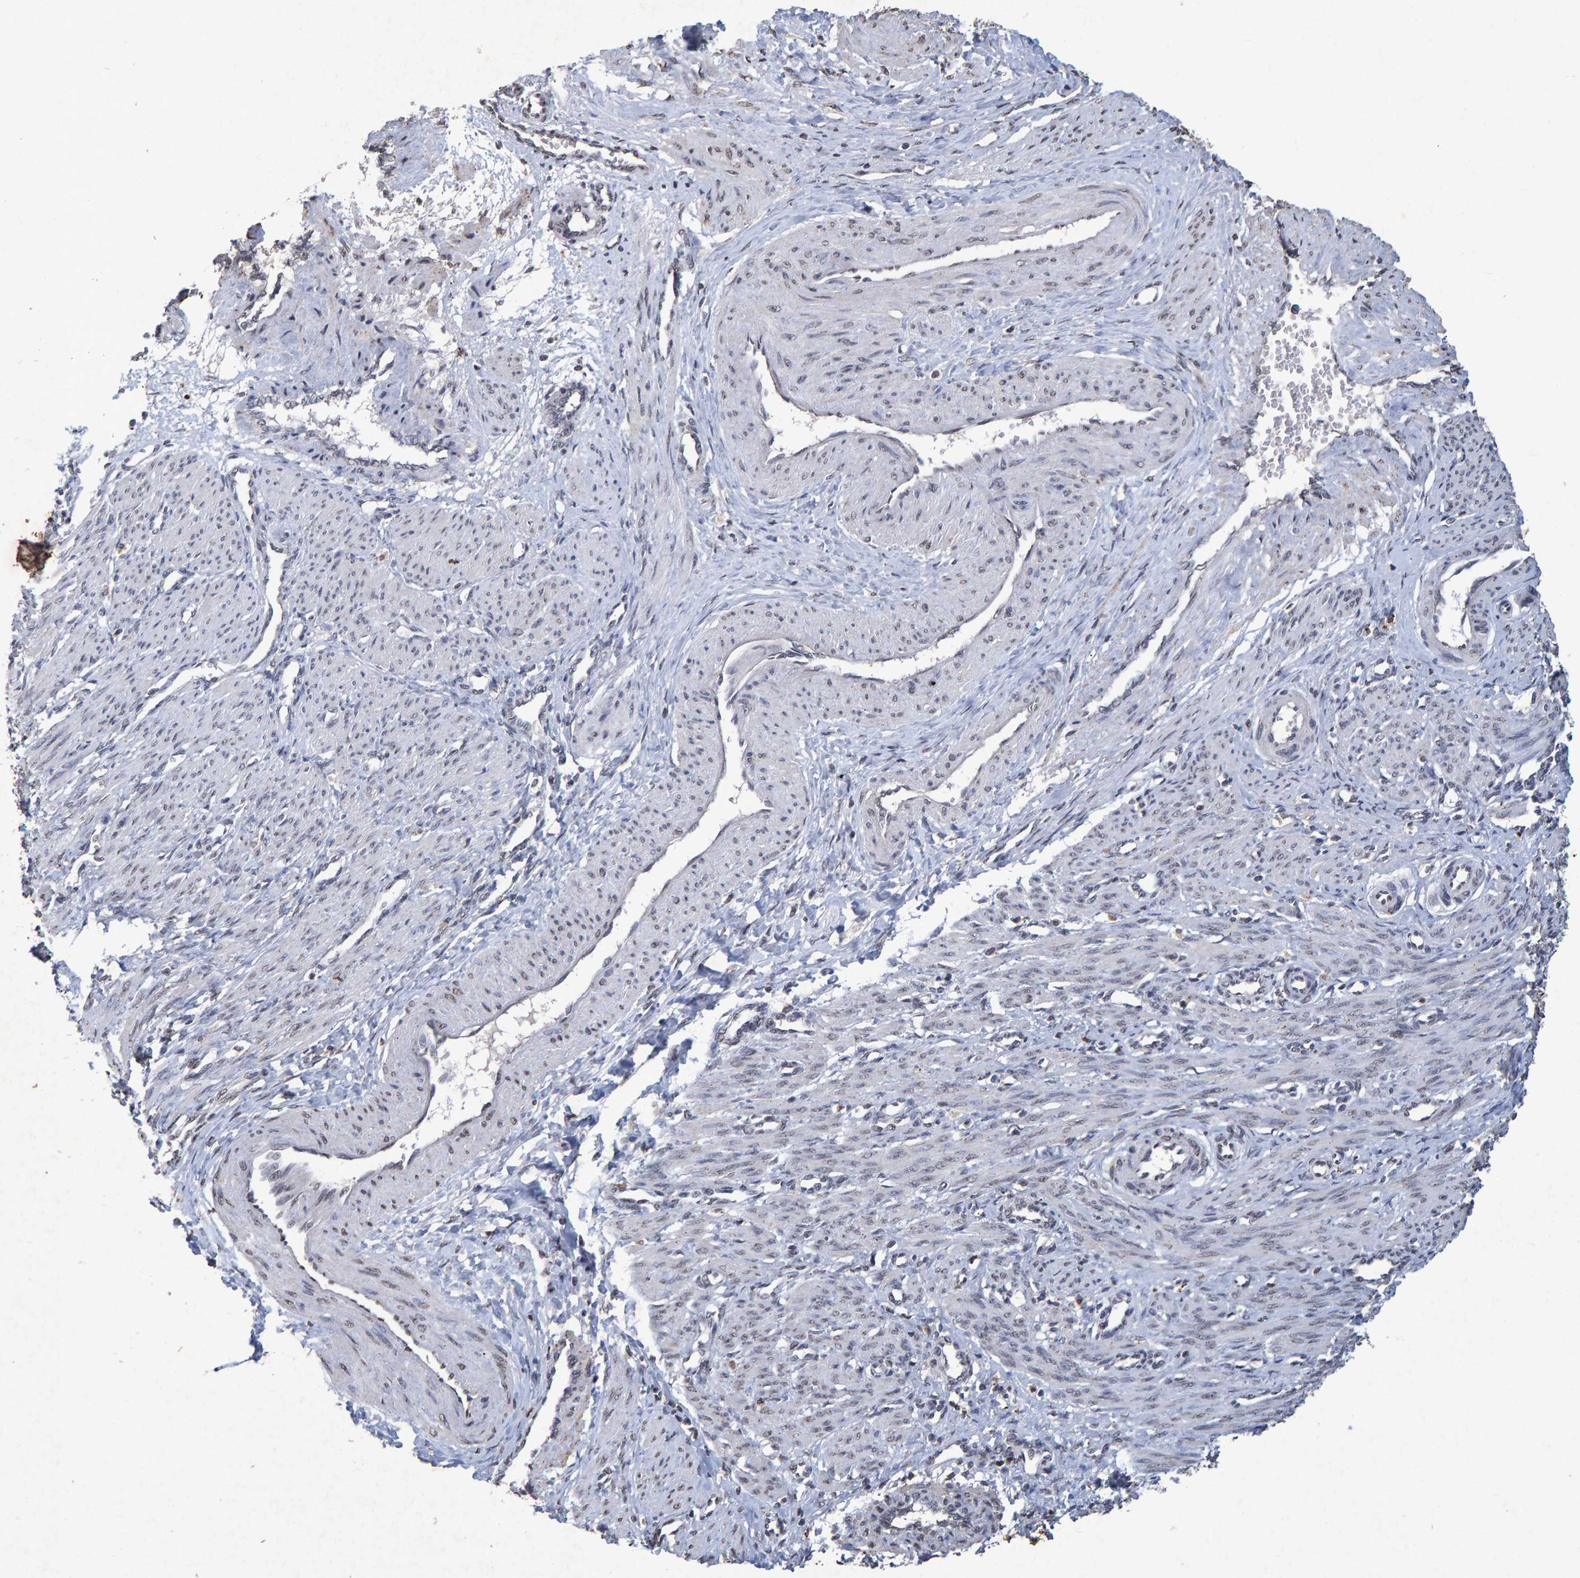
{"staining": {"intensity": "weak", "quantity": "<25%", "location": "nuclear"}, "tissue": "smooth muscle", "cell_type": "Smooth muscle cells", "image_type": "normal", "snomed": [{"axis": "morphology", "description": "Normal tissue, NOS"}, {"axis": "topography", "description": "Endometrium"}], "caption": "There is no significant positivity in smooth muscle cells of smooth muscle. The staining was performed using DAB to visualize the protein expression in brown, while the nuclei were stained in blue with hematoxylin (Magnification: 20x).", "gene": "GALC", "patient": {"sex": "female", "age": 33}}